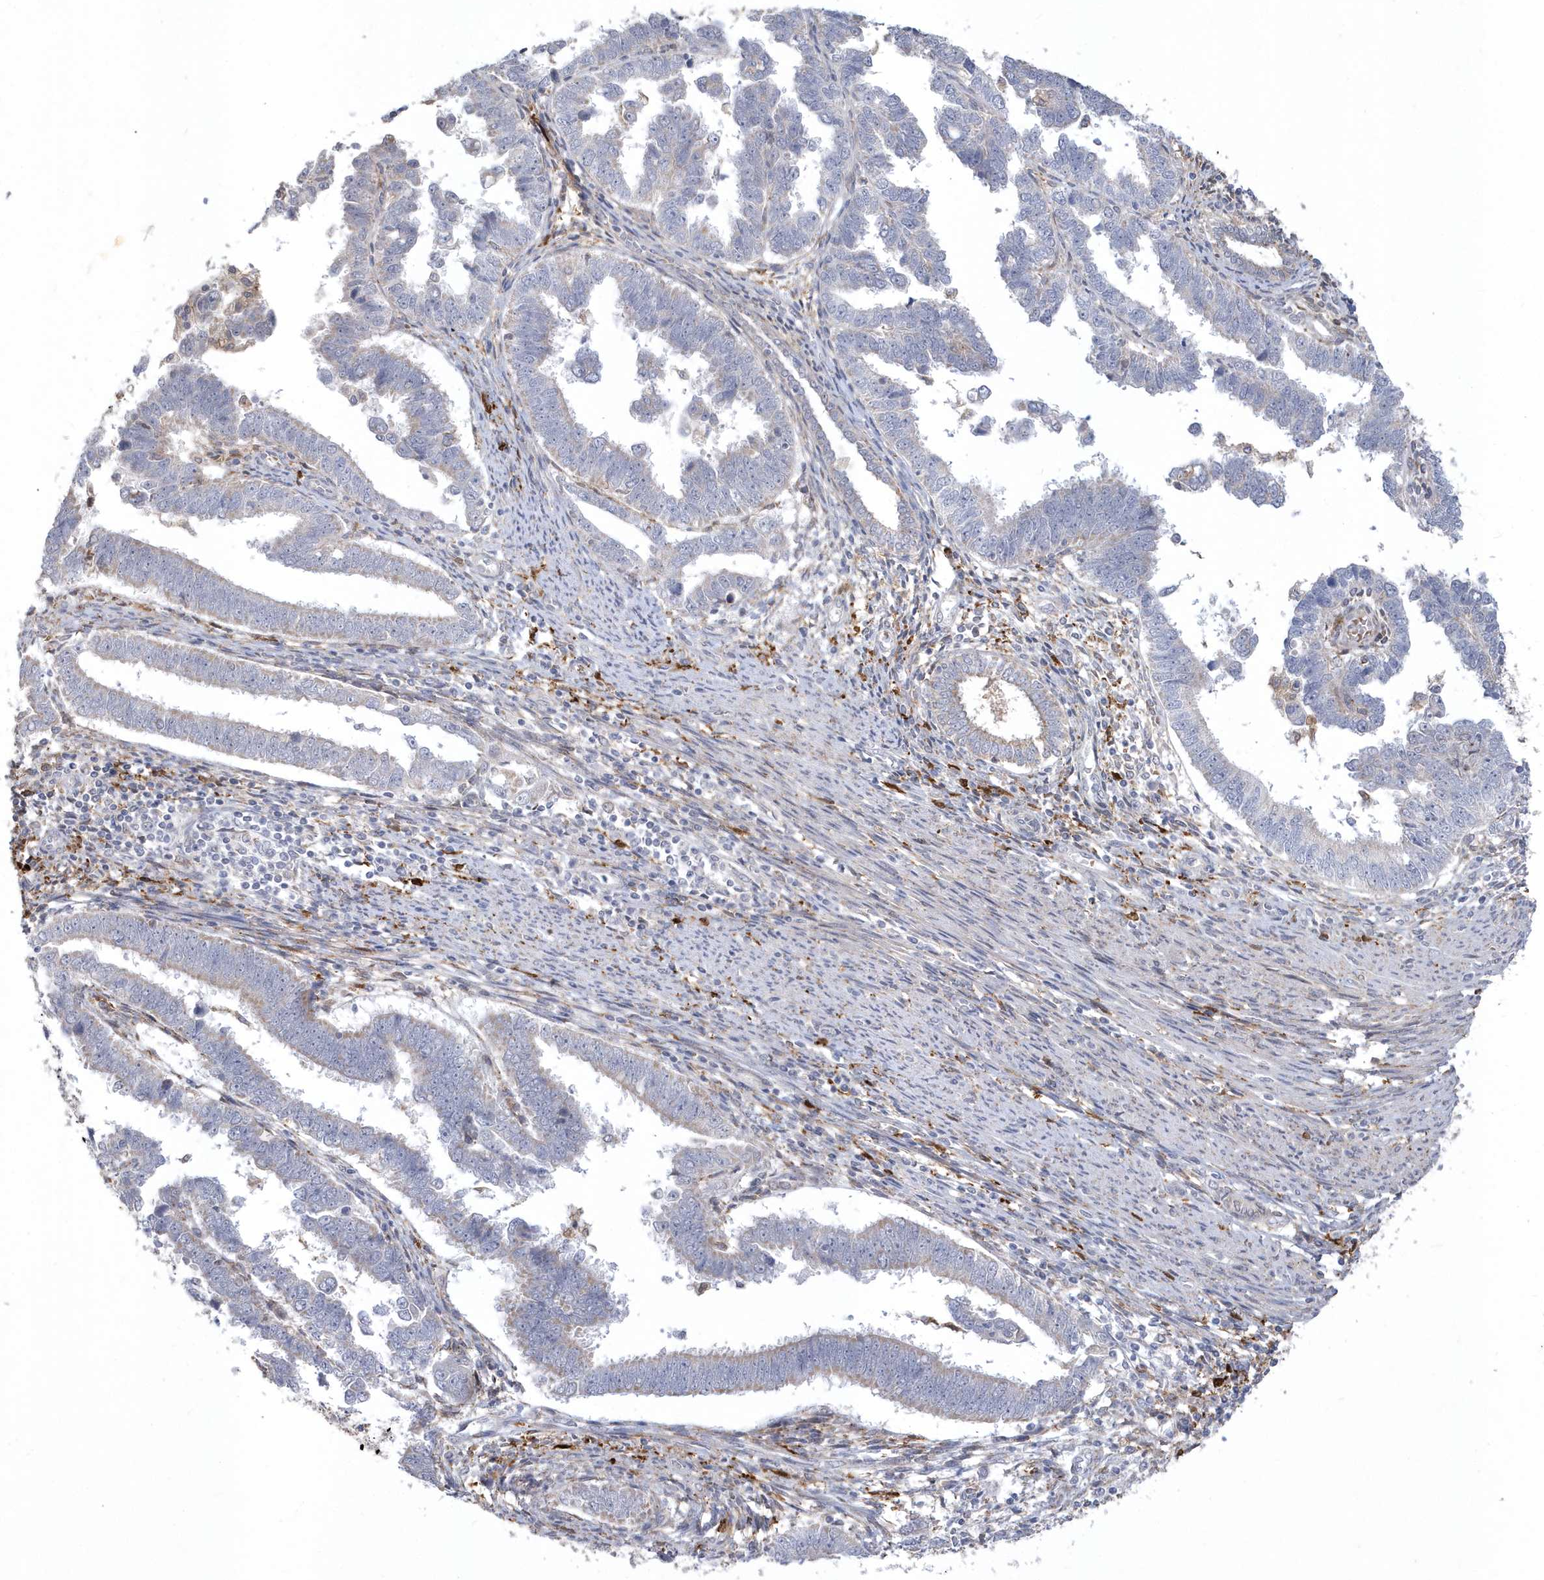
{"staining": {"intensity": "negative", "quantity": "none", "location": "none"}, "tissue": "endometrial cancer", "cell_type": "Tumor cells", "image_type": "cancer", "snomed": [{"axis": "morphology", "description": "Adenocarcinoma, NOS"}, {"axis": "topography", "description": "Endometrium"}], "caption": "Adenocarcinoma (endometrial) stained for a protein using immunohistochemistry (IHC) reveals no expression tumor cells.", "gene": "TSPEAR", "patient": {"sex": "female", "age": 75}}